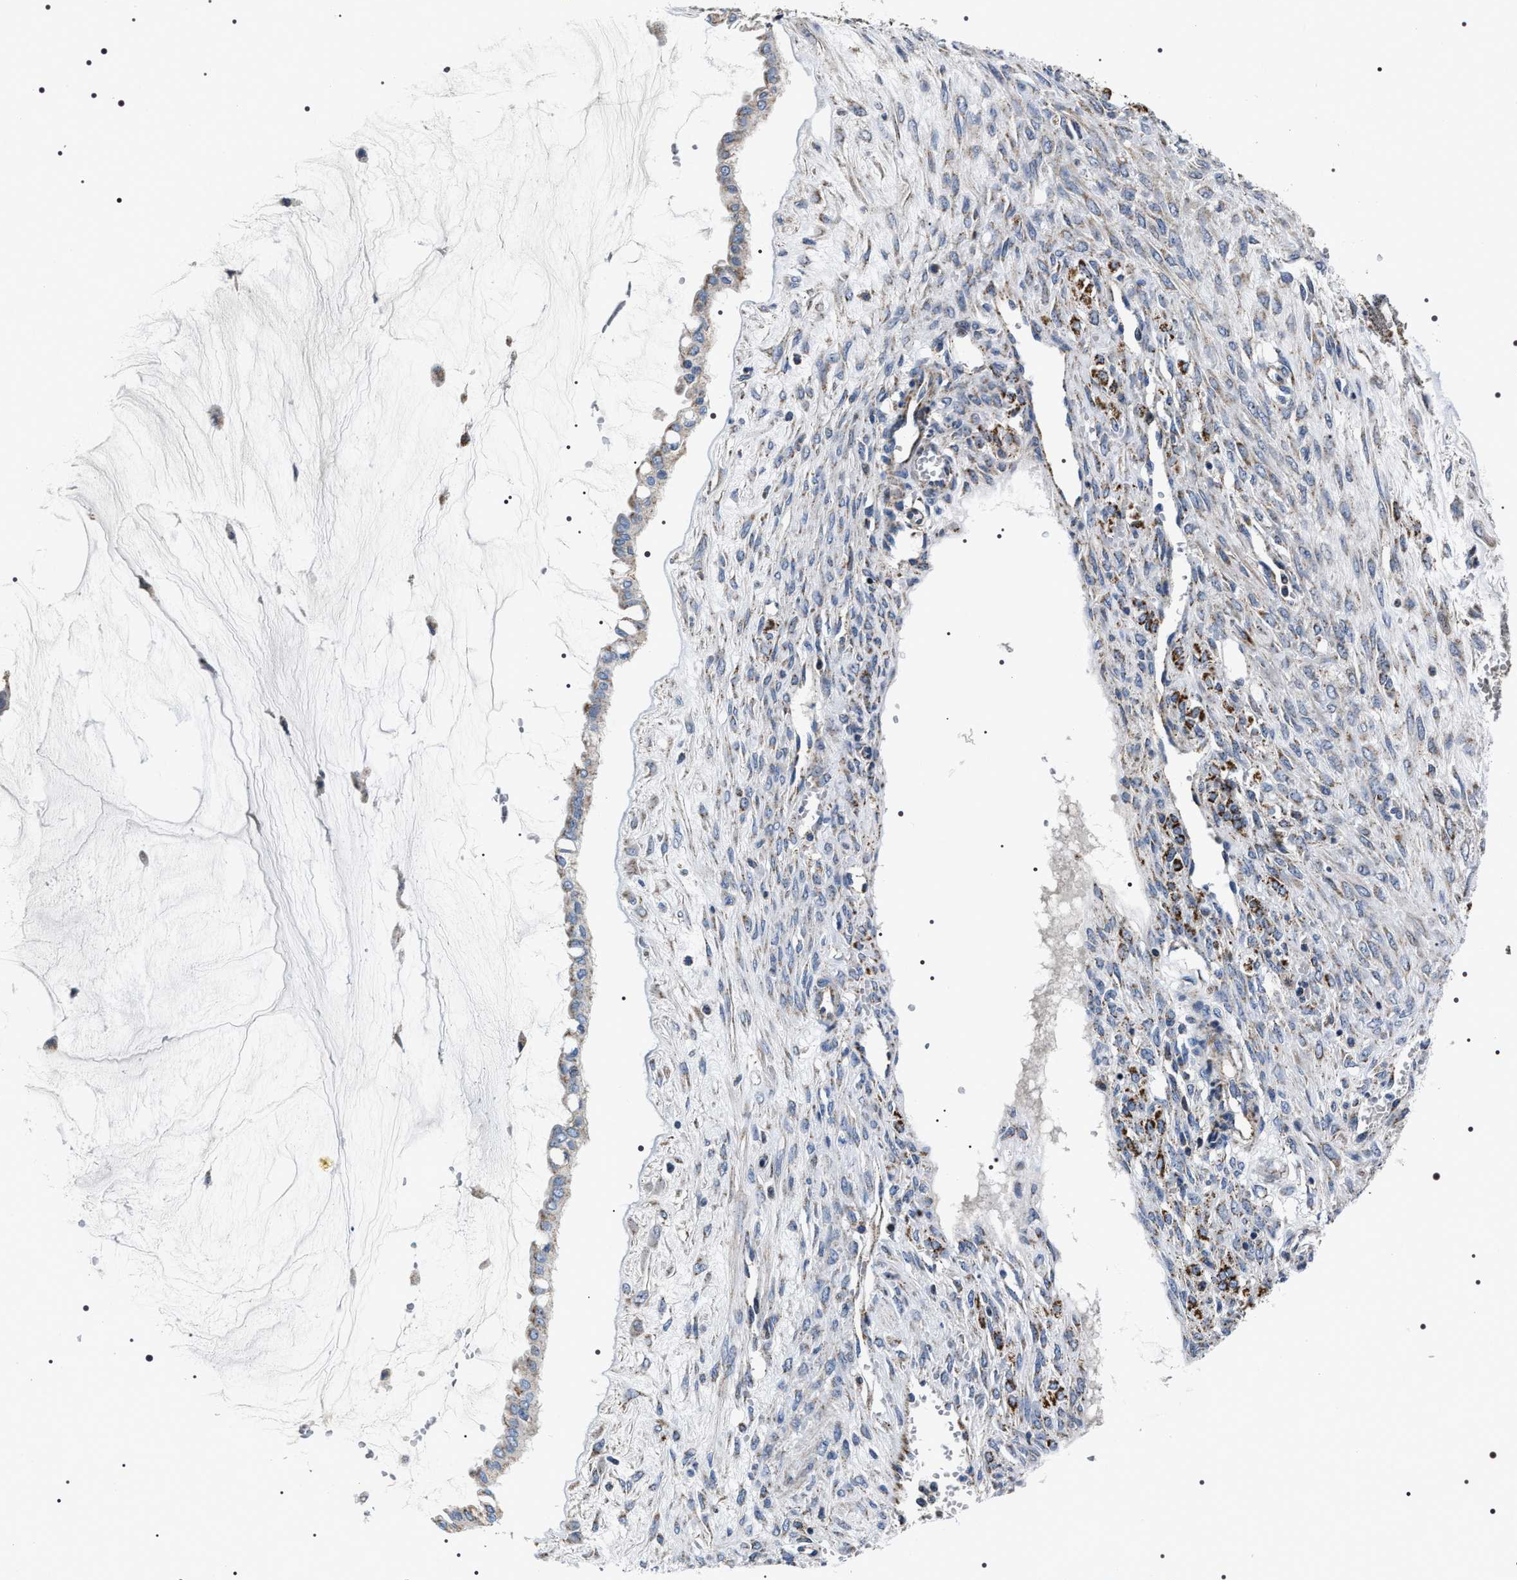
{"staining": {"intensity": "weak", "quantity": "25%-75%", "location": "cytoplasmic/membranous"}, "tissue": "ovarian cancer", "cell_type": "Tumor cells", "image_type": "cancer", "snomed": [{"axis": "morphology", "description": "Cystadenocarcinoma, mucinous, NOS"}, {"axis": "topography", "description": "Ovary"}], "caption": "DAB immunohistochemical staining of mucinous cystadenocarcinoma (ovarian) reveals weak cytoplasmic/membranous protein staining in approximately 25%-75% of tumor cells. (DAB = brown stain, brightfield microscopy at high magnification).", "gene": "NTMT1", "patient": {"sex": "female", "age": 73}}